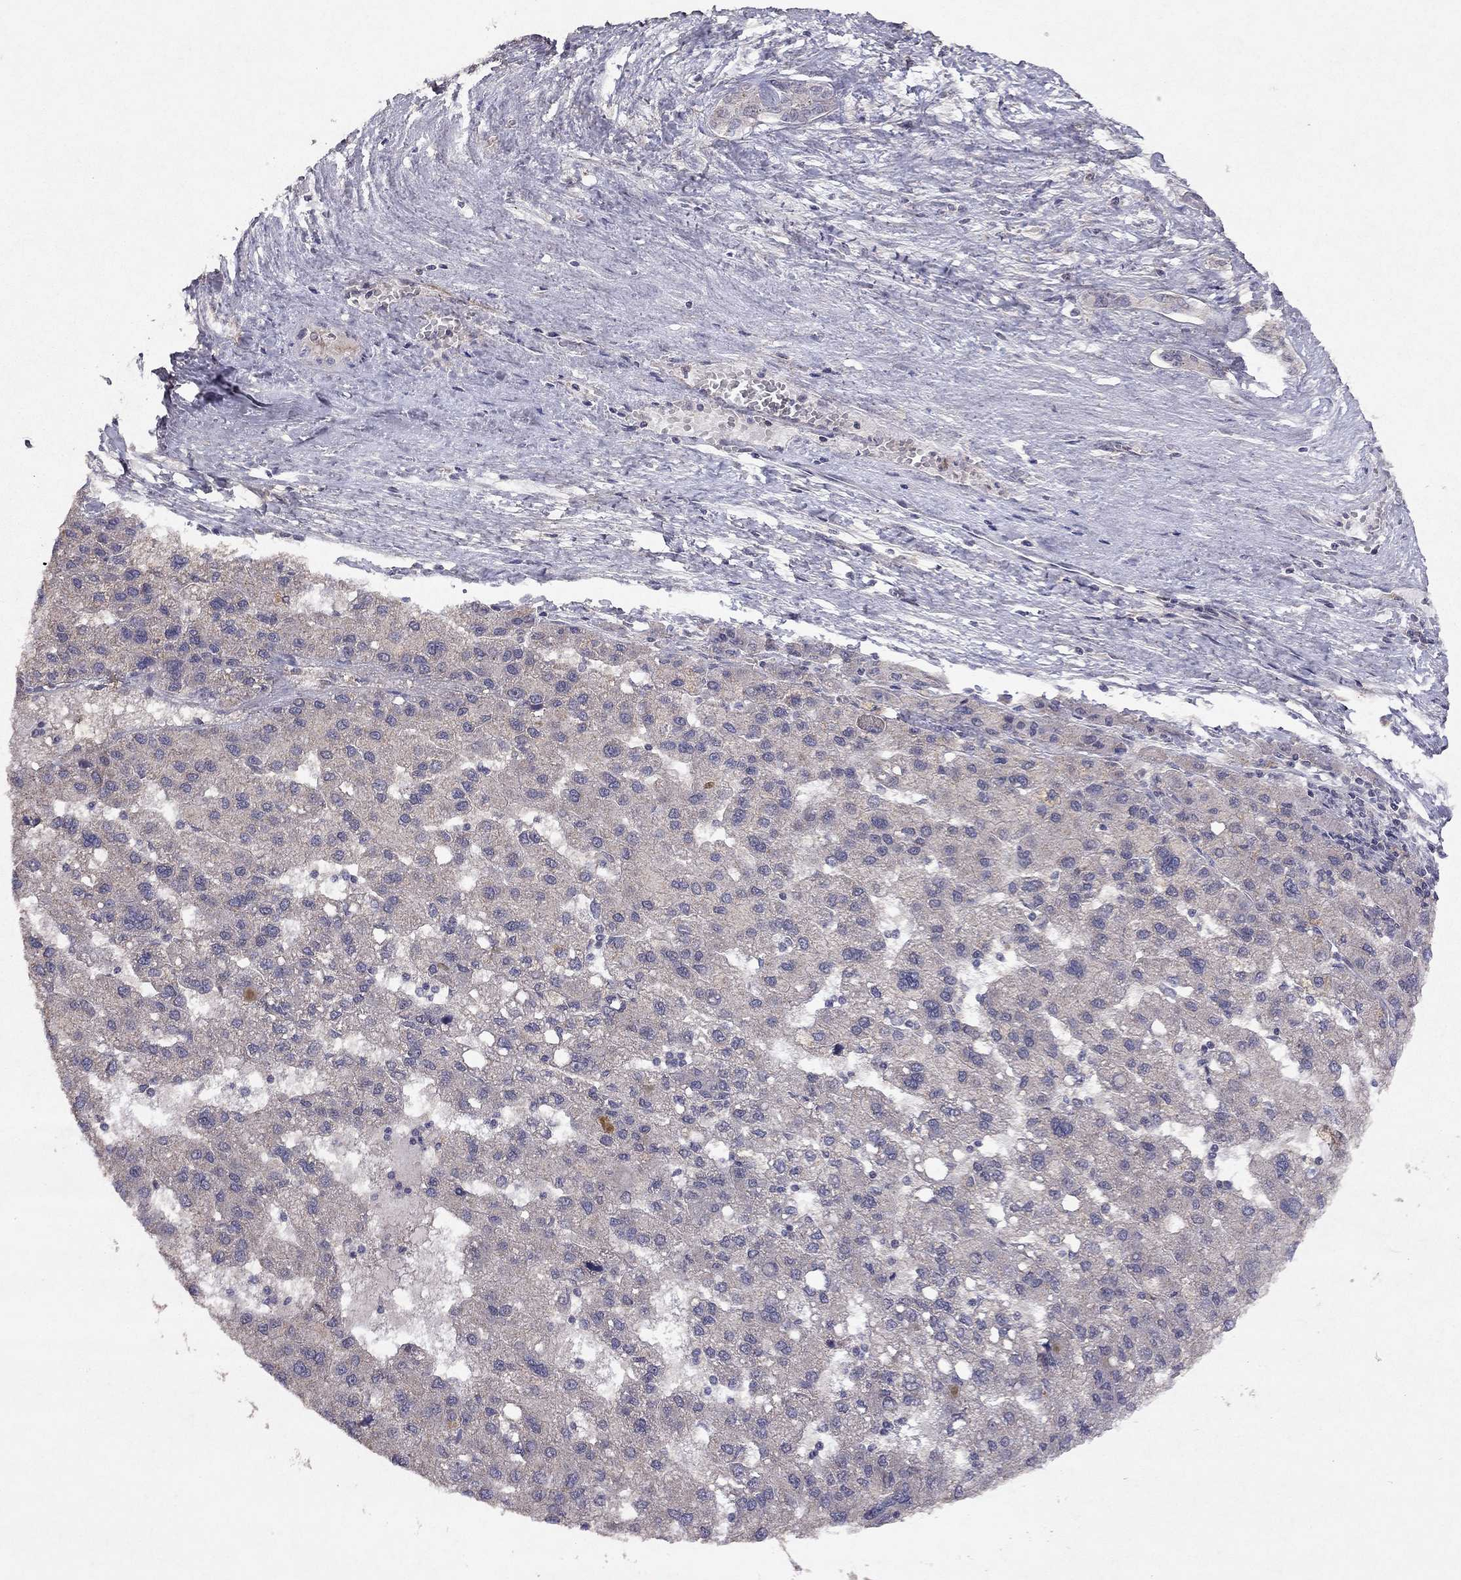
{"staining": {"intensity": "negative", "quantity": "none", "location": "none"}, "tissue": "liver cancer", "cell_type": "Tumor cells", "image_type": "cancer", "snomed": [{"axis": "morphology", "description": "Carcinoma, Hepatocellular, NOS"}, {"axis": "topography", "description": "Liver"}], "caption": "Immunohistochemistry (IHC) of liver cancer displays no expression in tumor cells.", "gene": "ESR2", "patient": {"sex": "female", "age": 82}}